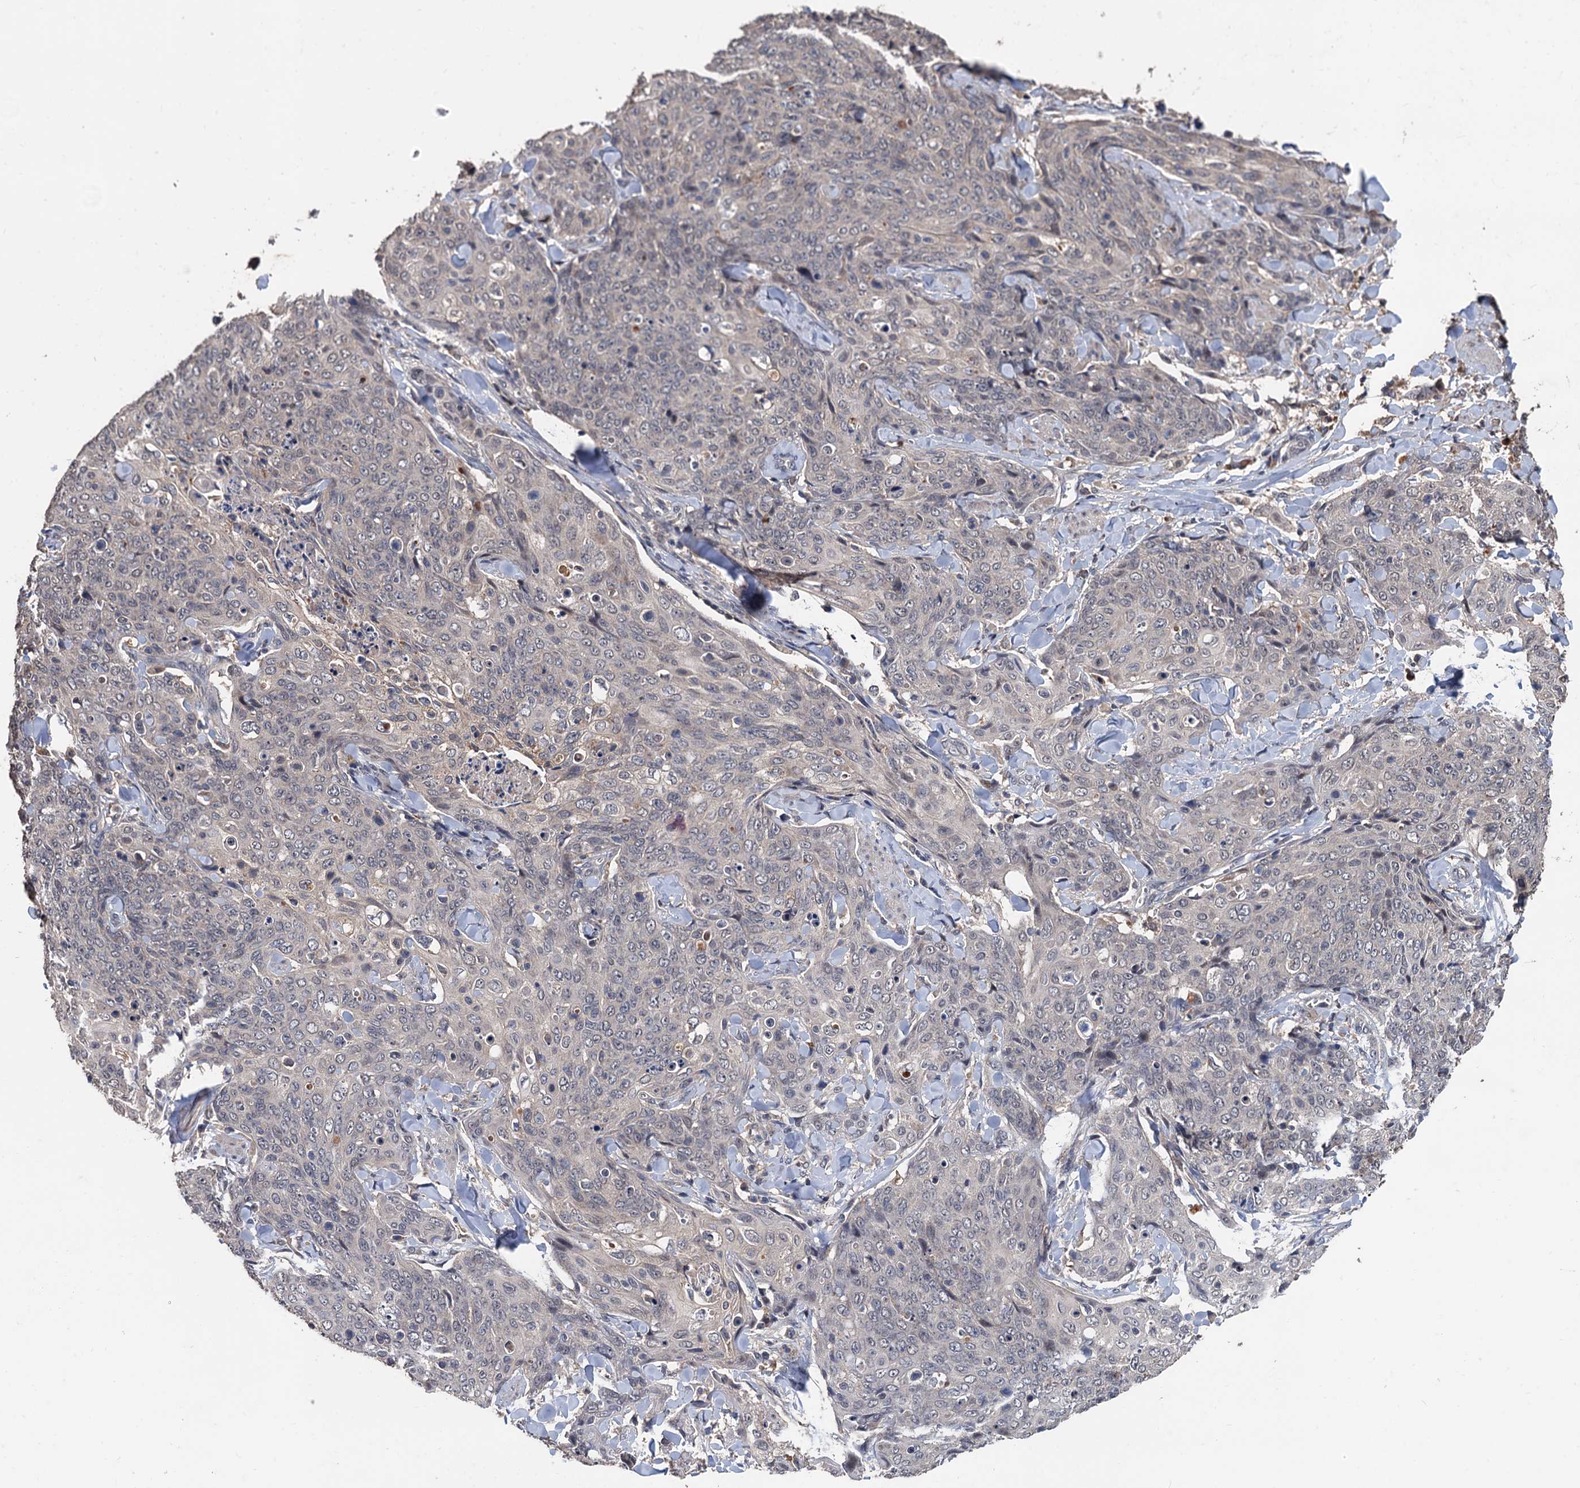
{"staining": {"intensity": "negative", "quantity": "none", "location": "none"}, "tissue": "skin cancer", "cell_type": "Tumor cells", "image_type": "cancer", "snomed": [{"axis": "morphology", "description": "Squamous cell carcinoma, NOS"}, {"axis": "topography", "description": "Skin"}, {"axis": "topography", "description": "Vulva"}], "caption": "Squamous cell carcinoma (skin) was stained to show a protein in brown. There is no significant expression in tumor cells.", "gene": "ZNF438", "patient": {"sex": "female", "age": 85}}